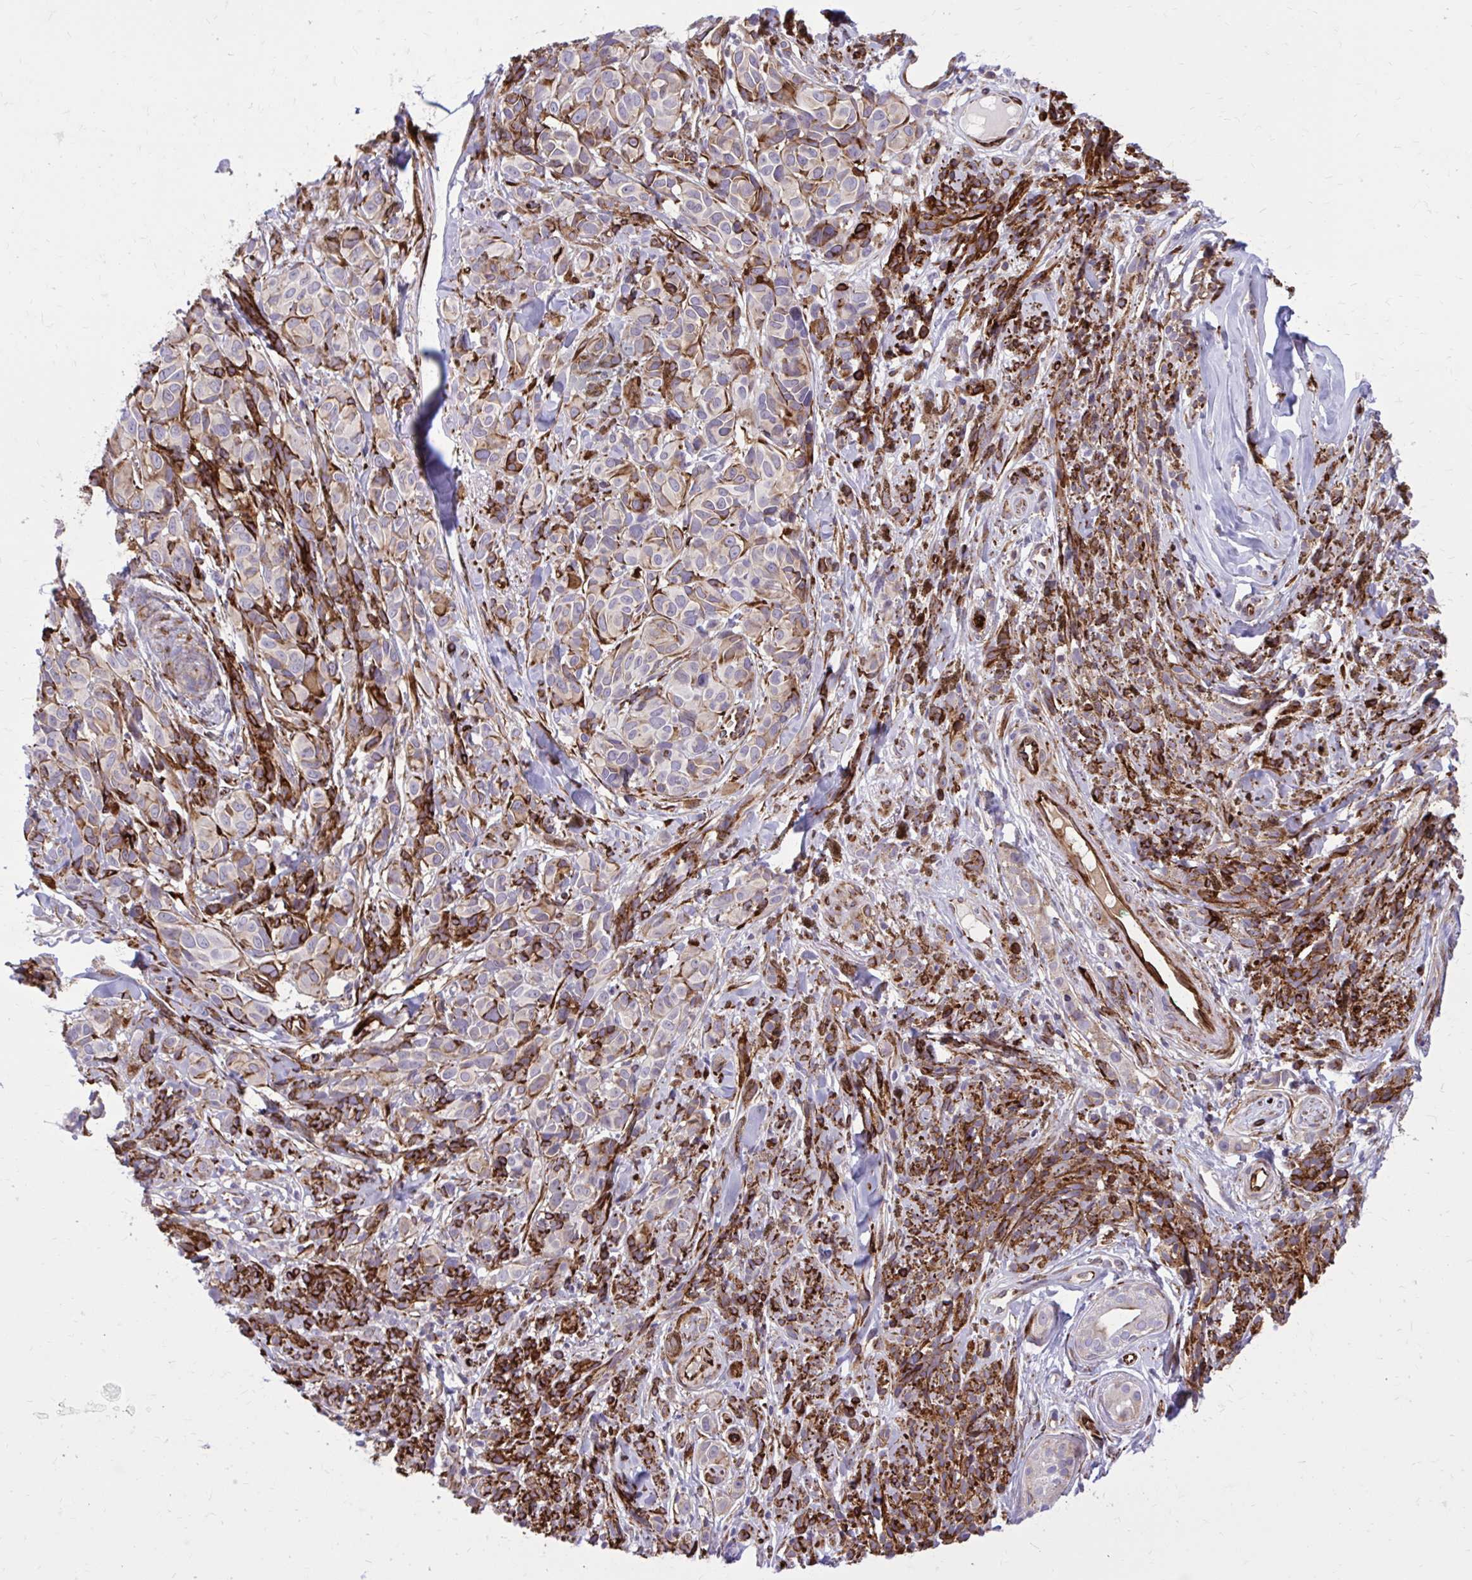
{"staining": {"intensity": "weak", "quantity": "<25%", "location": "cytoplasmic/membranous"}, "tissue": "melanoma", "cell_type": "Tumor cells", "image_type": "cancer", "snomed": [{"axis": "morphology", "description": "Malignant melanoma, NOS"}, {"axis": "topography", "description": "Skin"}], "caption": "IHC of melanoma shows no positivity in tumor cells.", "gene": "BEND5", "patient": {"sex": "male", "age": 85}}